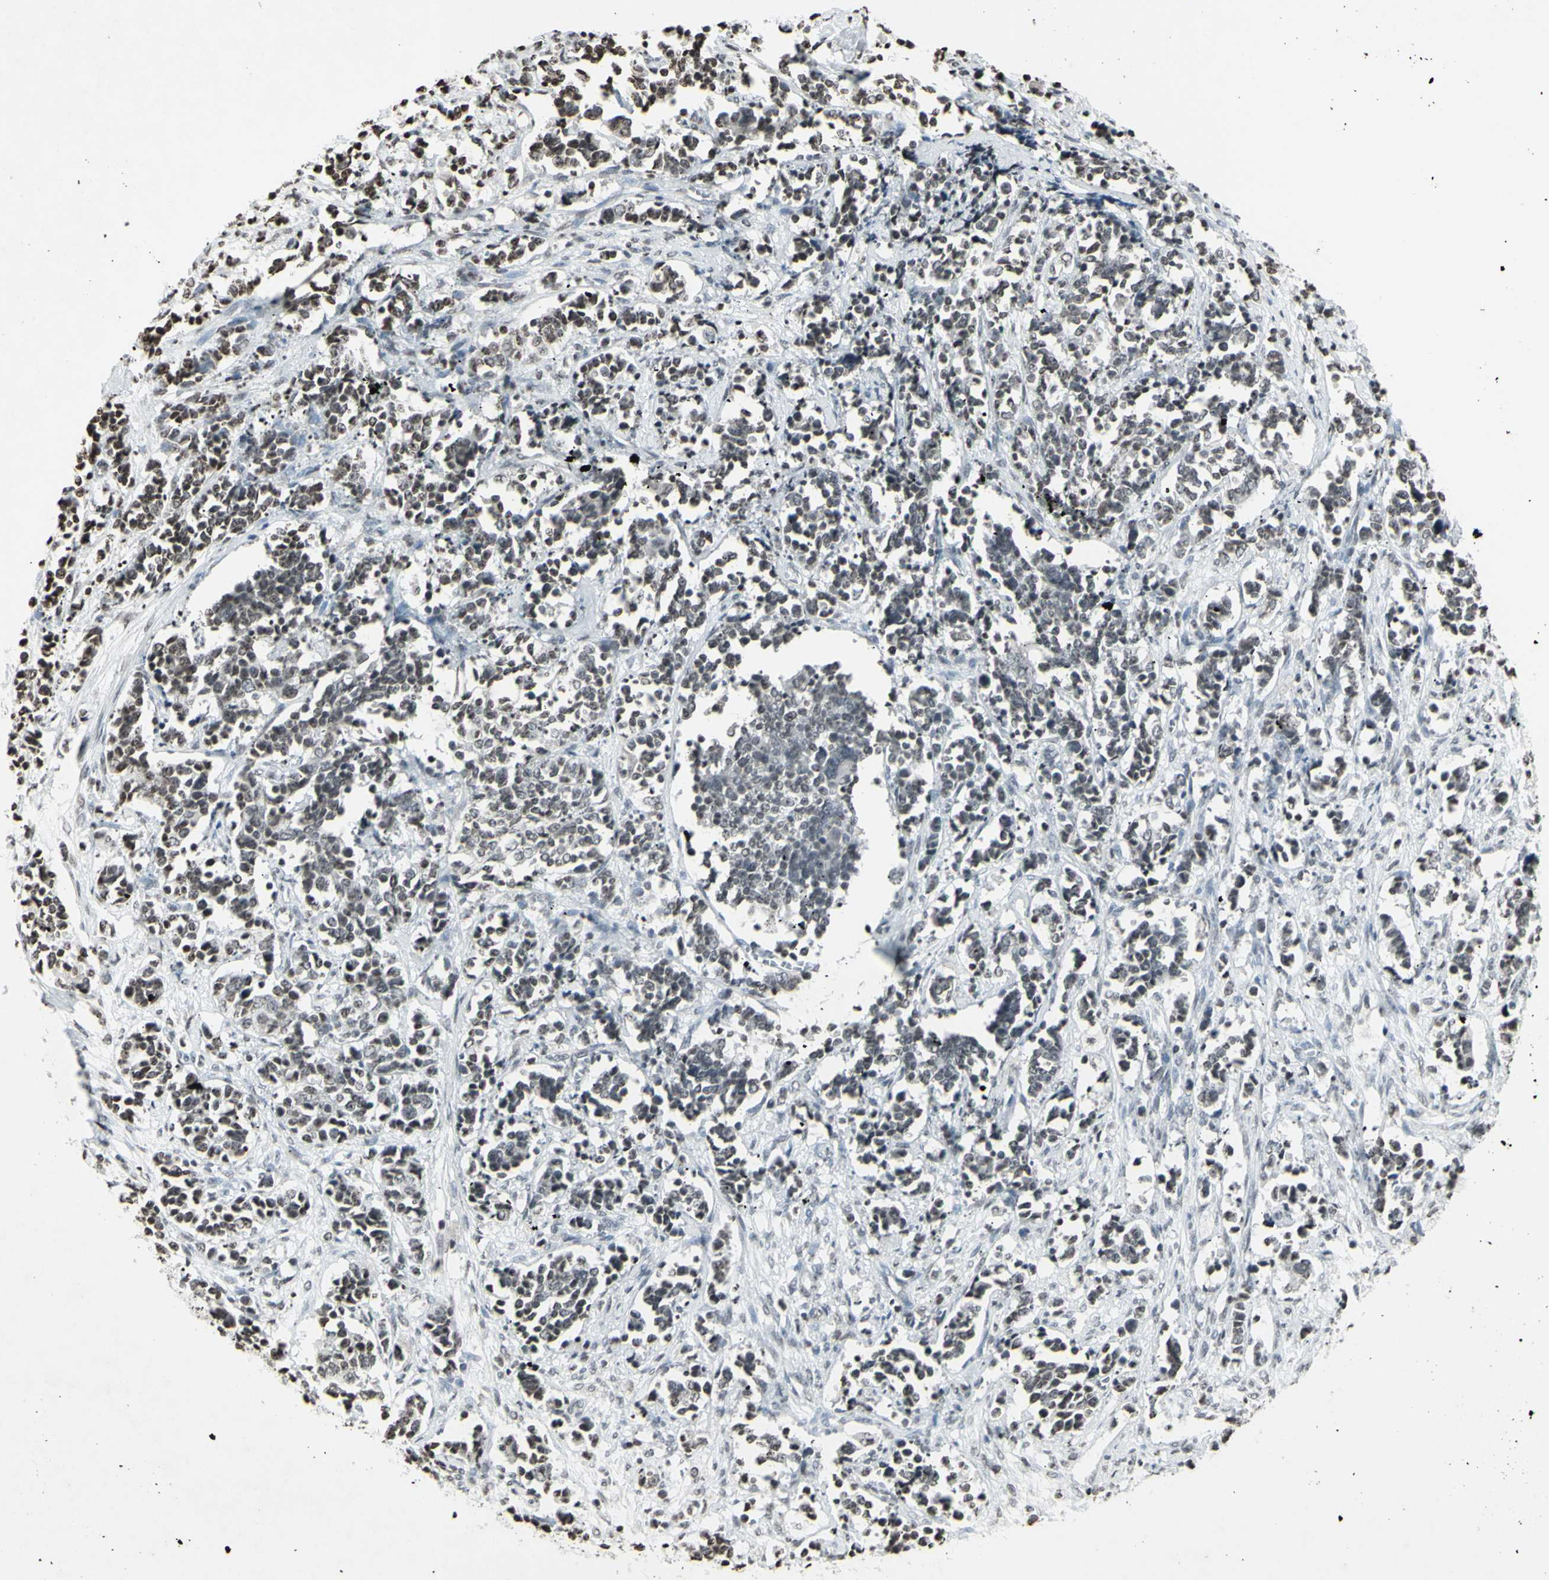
{"staining": {"intensity": "negative", "quantity": "none", "location": "none"}, "tissue": "cervical cancer", "cell_type": "Tumor cells", "image_type": "cancer", "snomed": [{"axis": "morphology", "description": "Normal tissue, NOS"}, {"axis": "morphology", "description": "Squamous cell carcinoma, NOS"}, {"axis": "topography", "description": "Cervix"}], "caption": "Tumor cells are negative for brown protein staining in cervical cancer (squamous cell carcinoma). (DAB immunohistochemistry (IHC), high magnification).", "gene": "CD79B", "patient": {"sex": "female", "age": 35}}